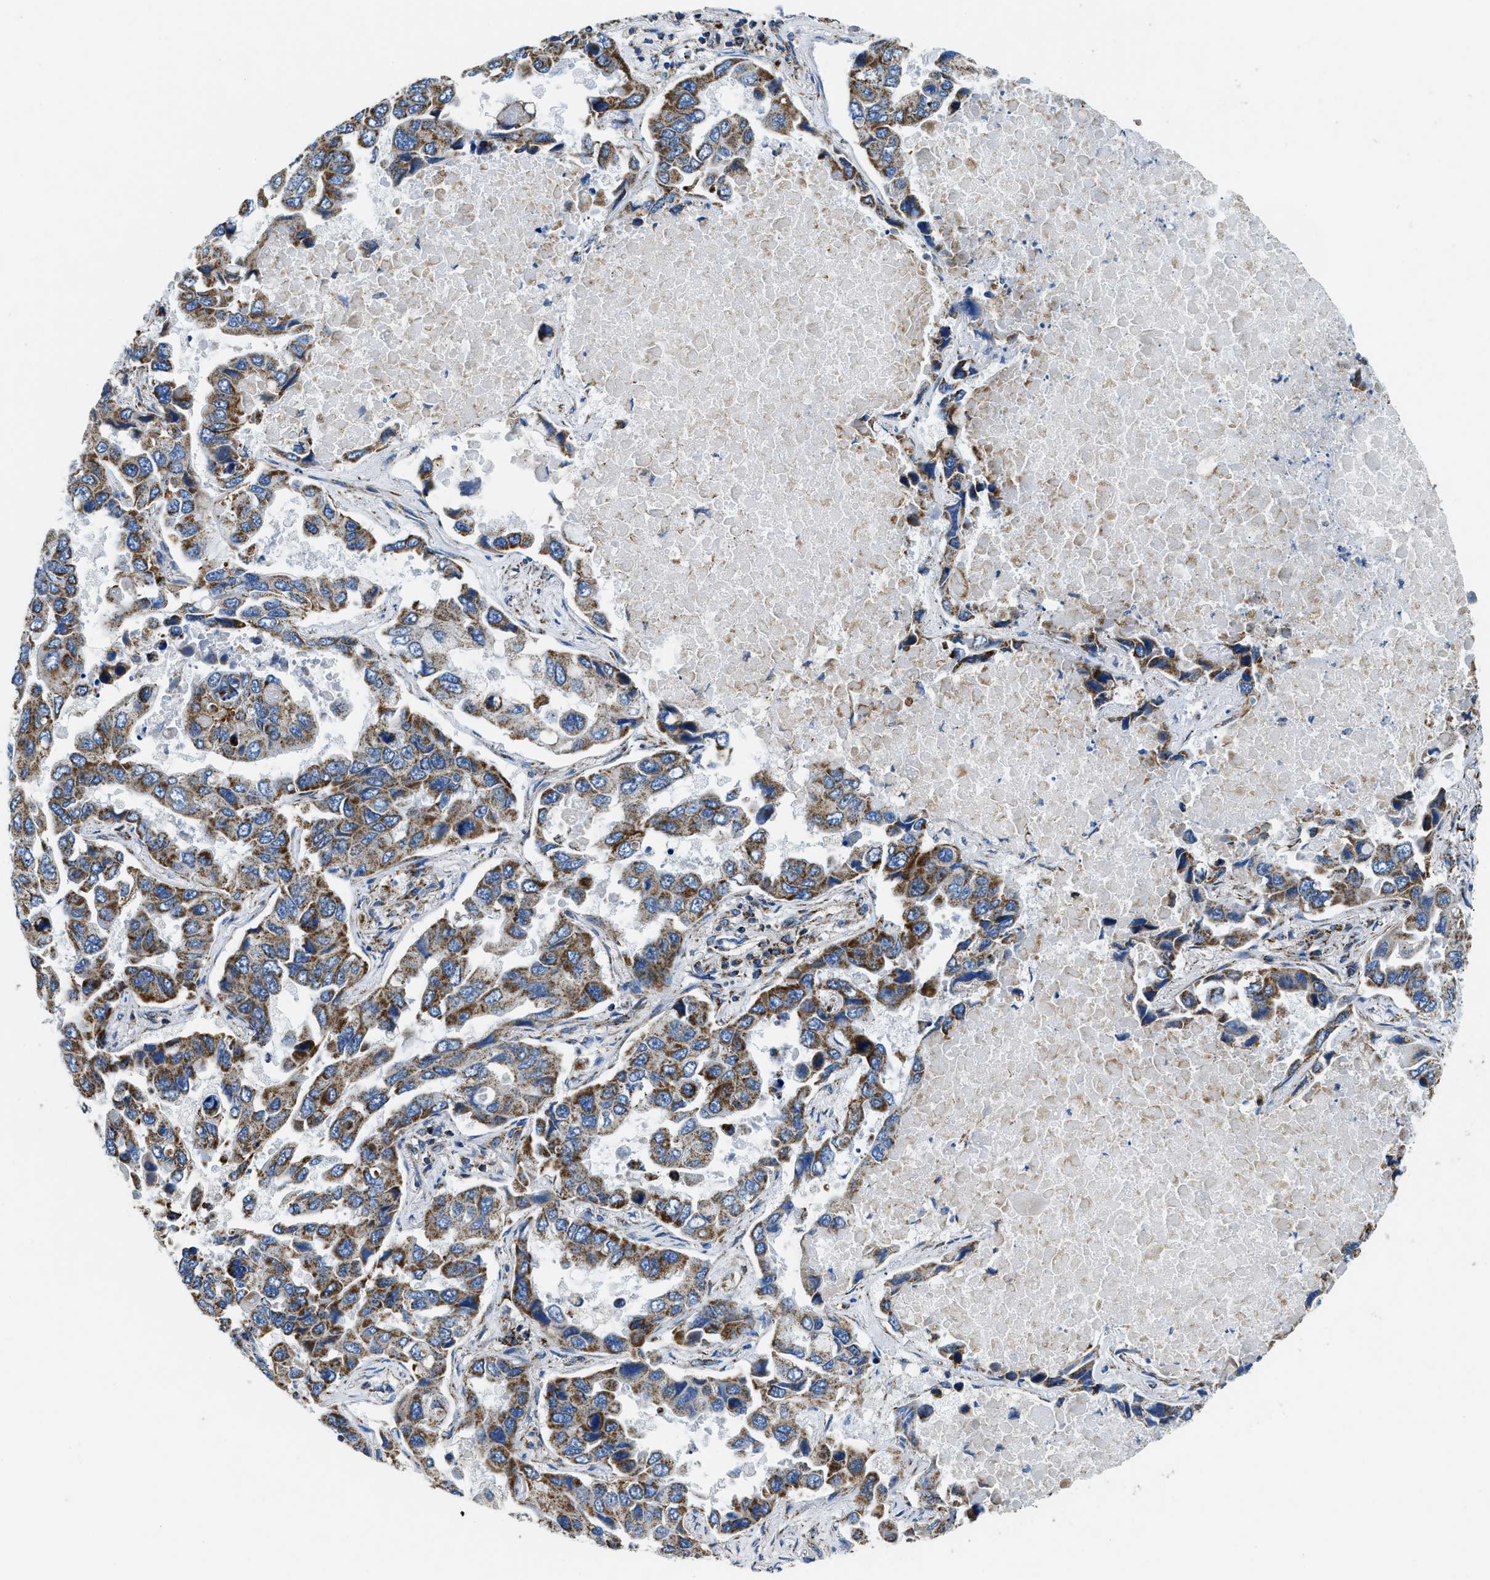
{"staining": {"intensity": "moderate", "quantity": ">75%", "location": "cytoplasmic/membranous"}, "tissue": "lung cancer", "cell_type": "Tumor cells", "image_type": "cancer", "snomed": [{"axis": "morphology", "description": "Adenocarcinoma, NOS"}, {"axis": "topography", "description": "Lung"}], "caption": "Lung cancer (adenocarcinoma) stained with immunohistochemistry displays moderate cytoplasmic/membranous expression in about >75% of tumor cells.", "gene": "STK33", "patient": {"sex": "male", "age": 64}}